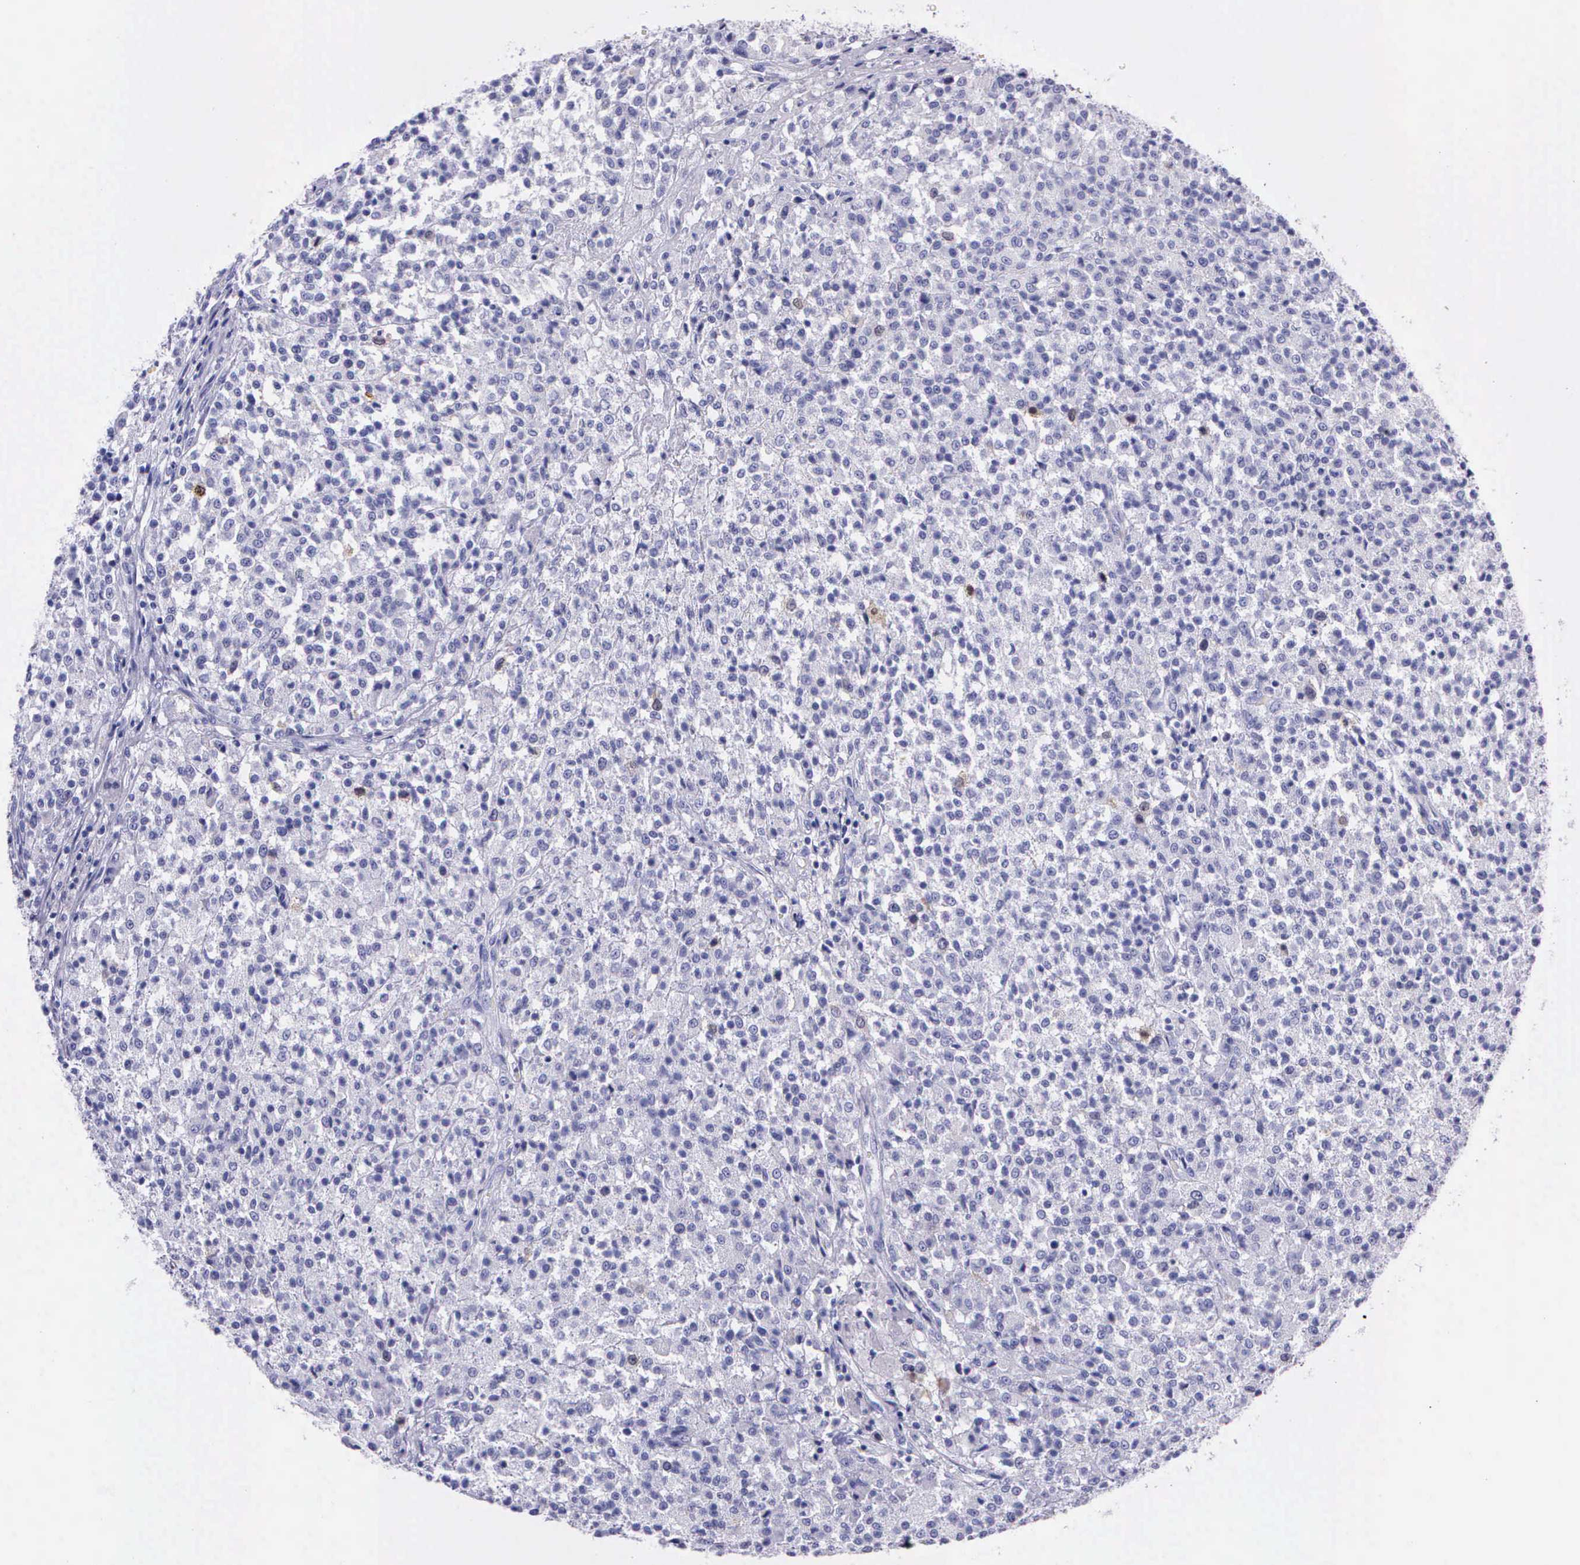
{"staining": {"intensity": "weak", "quantity": "<25%", "location": "nuclear"}, "tissue": "testis cancer", "cell_type": "Tumor cells", "image_type": "cancer", "snomed": [{"axis": "morphology", "description": "Seminoma, NOS"}, {"axis": "topography", "description": "Testis"}], "caption": "An IHC micrograph of testis seminoma is shown. There is no staining in tumor cells of testis seminoma.", "gene": "CCNB1", "patient": {"sex": "male", "age": 59}}